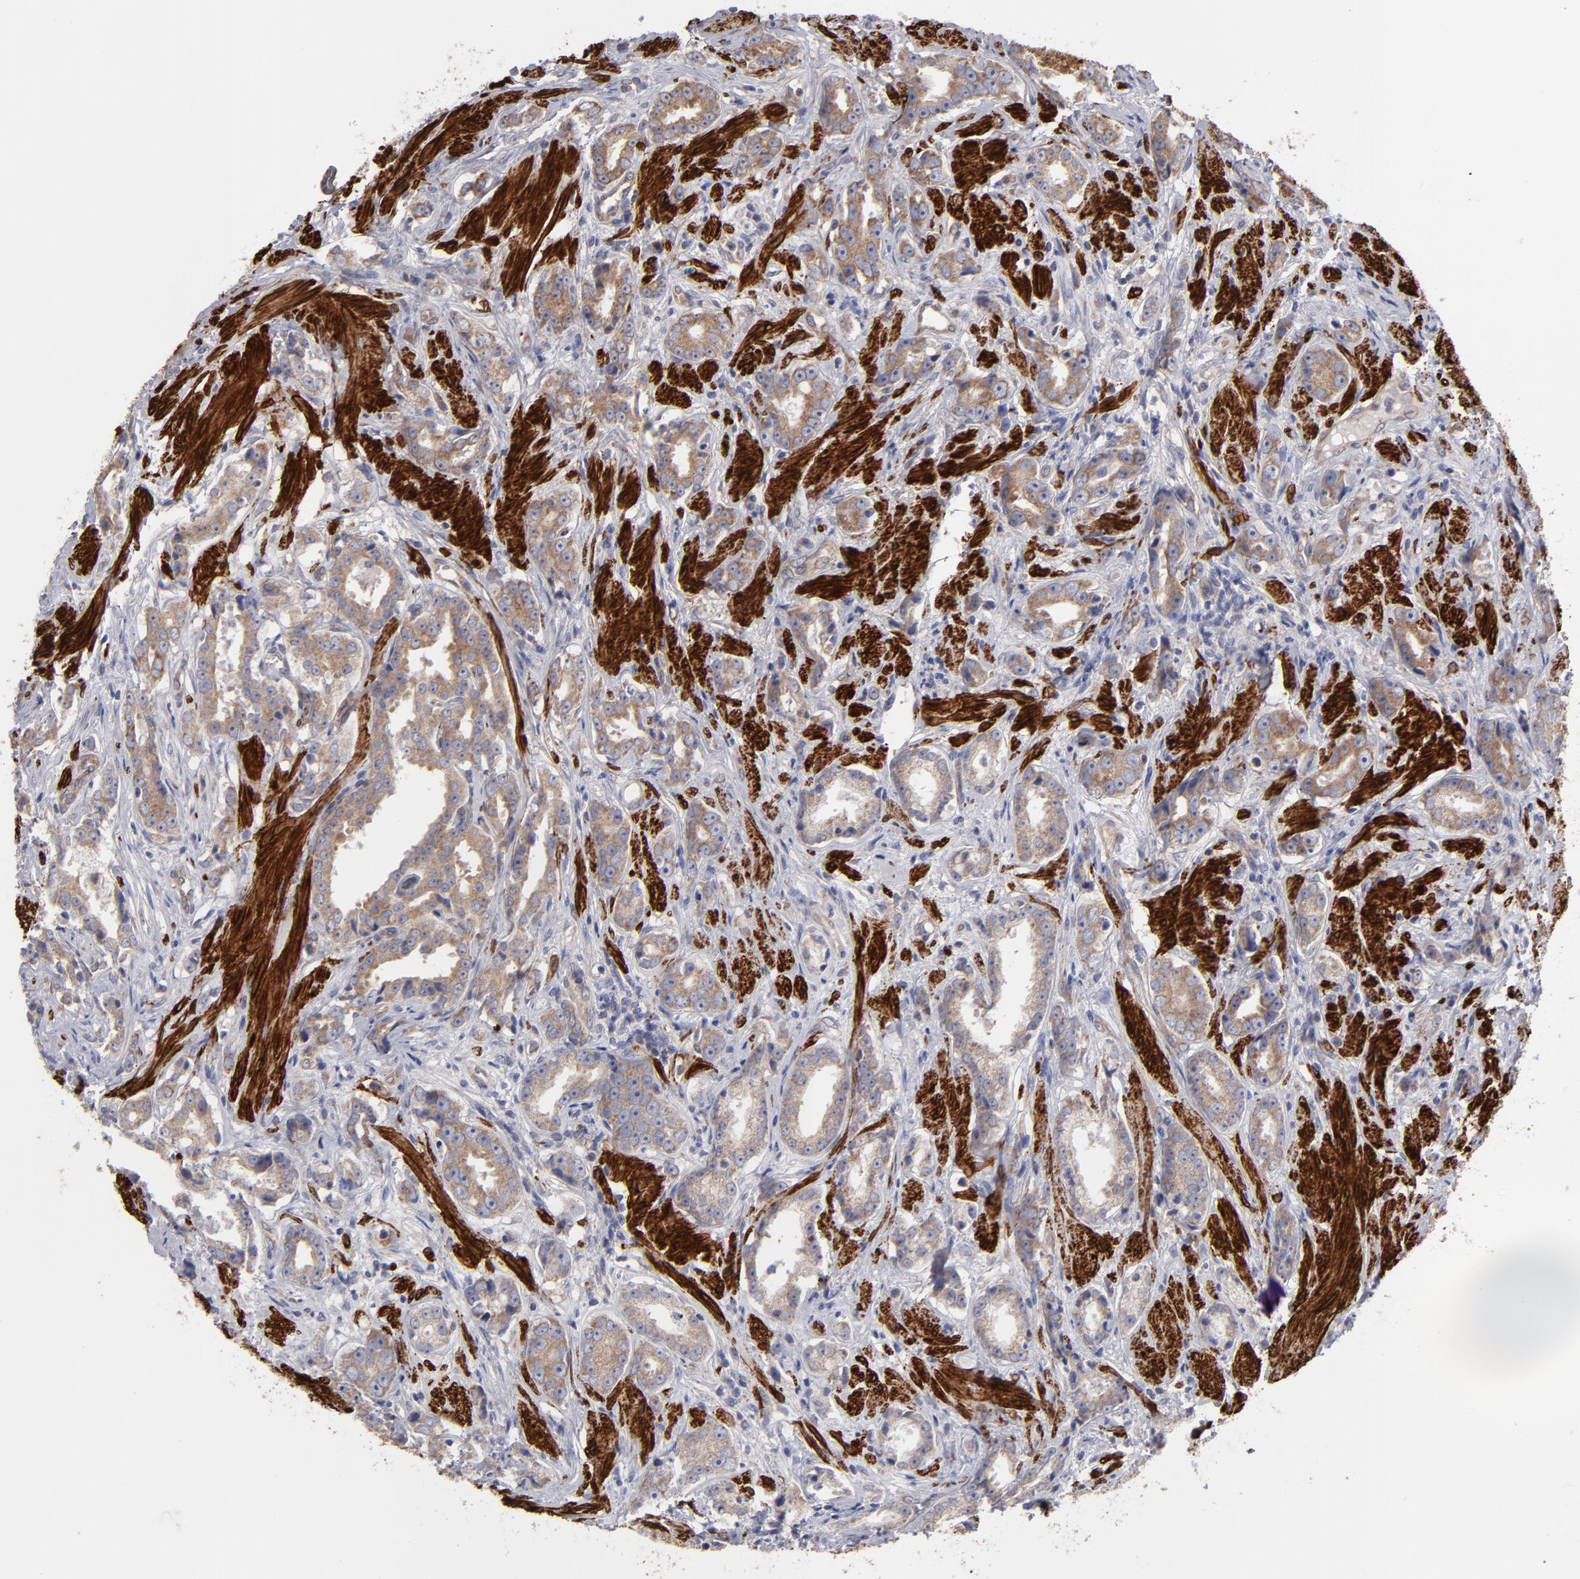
{"staining": {"intensity": "moderate", "quantity": ">75%", "location": "cytoplasmic/membranous"}, "tissue": "prostate cancer", "cell_type": "Tumor cells", "image_type": "cancer", "snomed": [{"axis": "morphology", "description": "Adenocarcinoma, Medium grade"}, {"axis": "topography", "description": "Prostate"}], "caption": "Protein expression by immunohistochemistry (IHC) demonstrates moderate cytoplasmic/membranous positivity in approximately >75% of tumor cells in prostate cancer.", "gene": "SLMAP", "patient": {"sex": "male", "age": 53}}